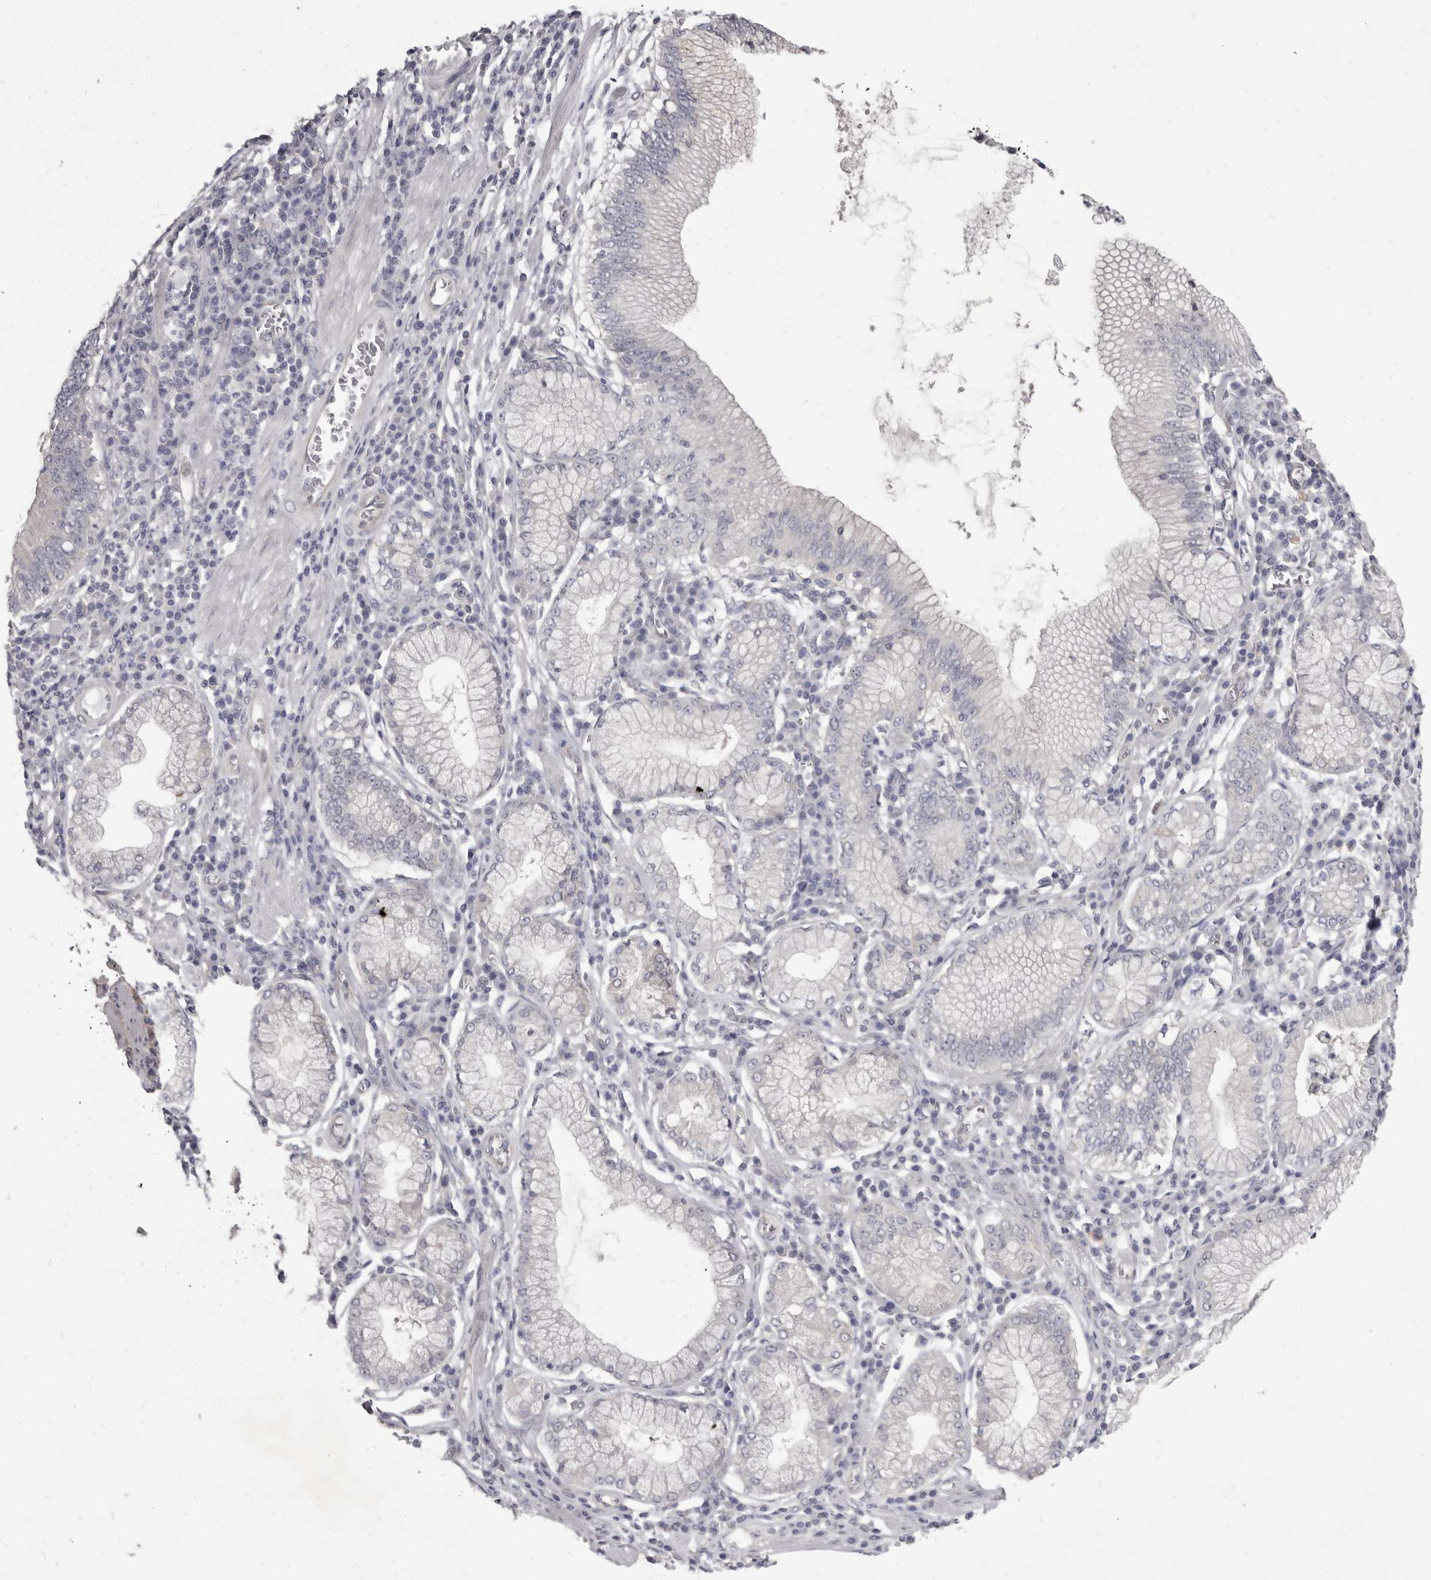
{"staining": {"intensity": "negative", "quantity": "none", "location": "none"}, "tissue": "stomach cancer", "cell_type": "Tumor cells", "image_type": "cancer", "snomed": [{"axis": "morphology", "description": "Adenocarcinoma, NOS"}, {"axis": "topography", "description": "Stomach"}], "caption": "A histopathology image of human adenocarcinoma (stomach) is negative for staining in tumor cells.", "gene": "GSK3B", "patient": {"sex": "male", "age": 59}}